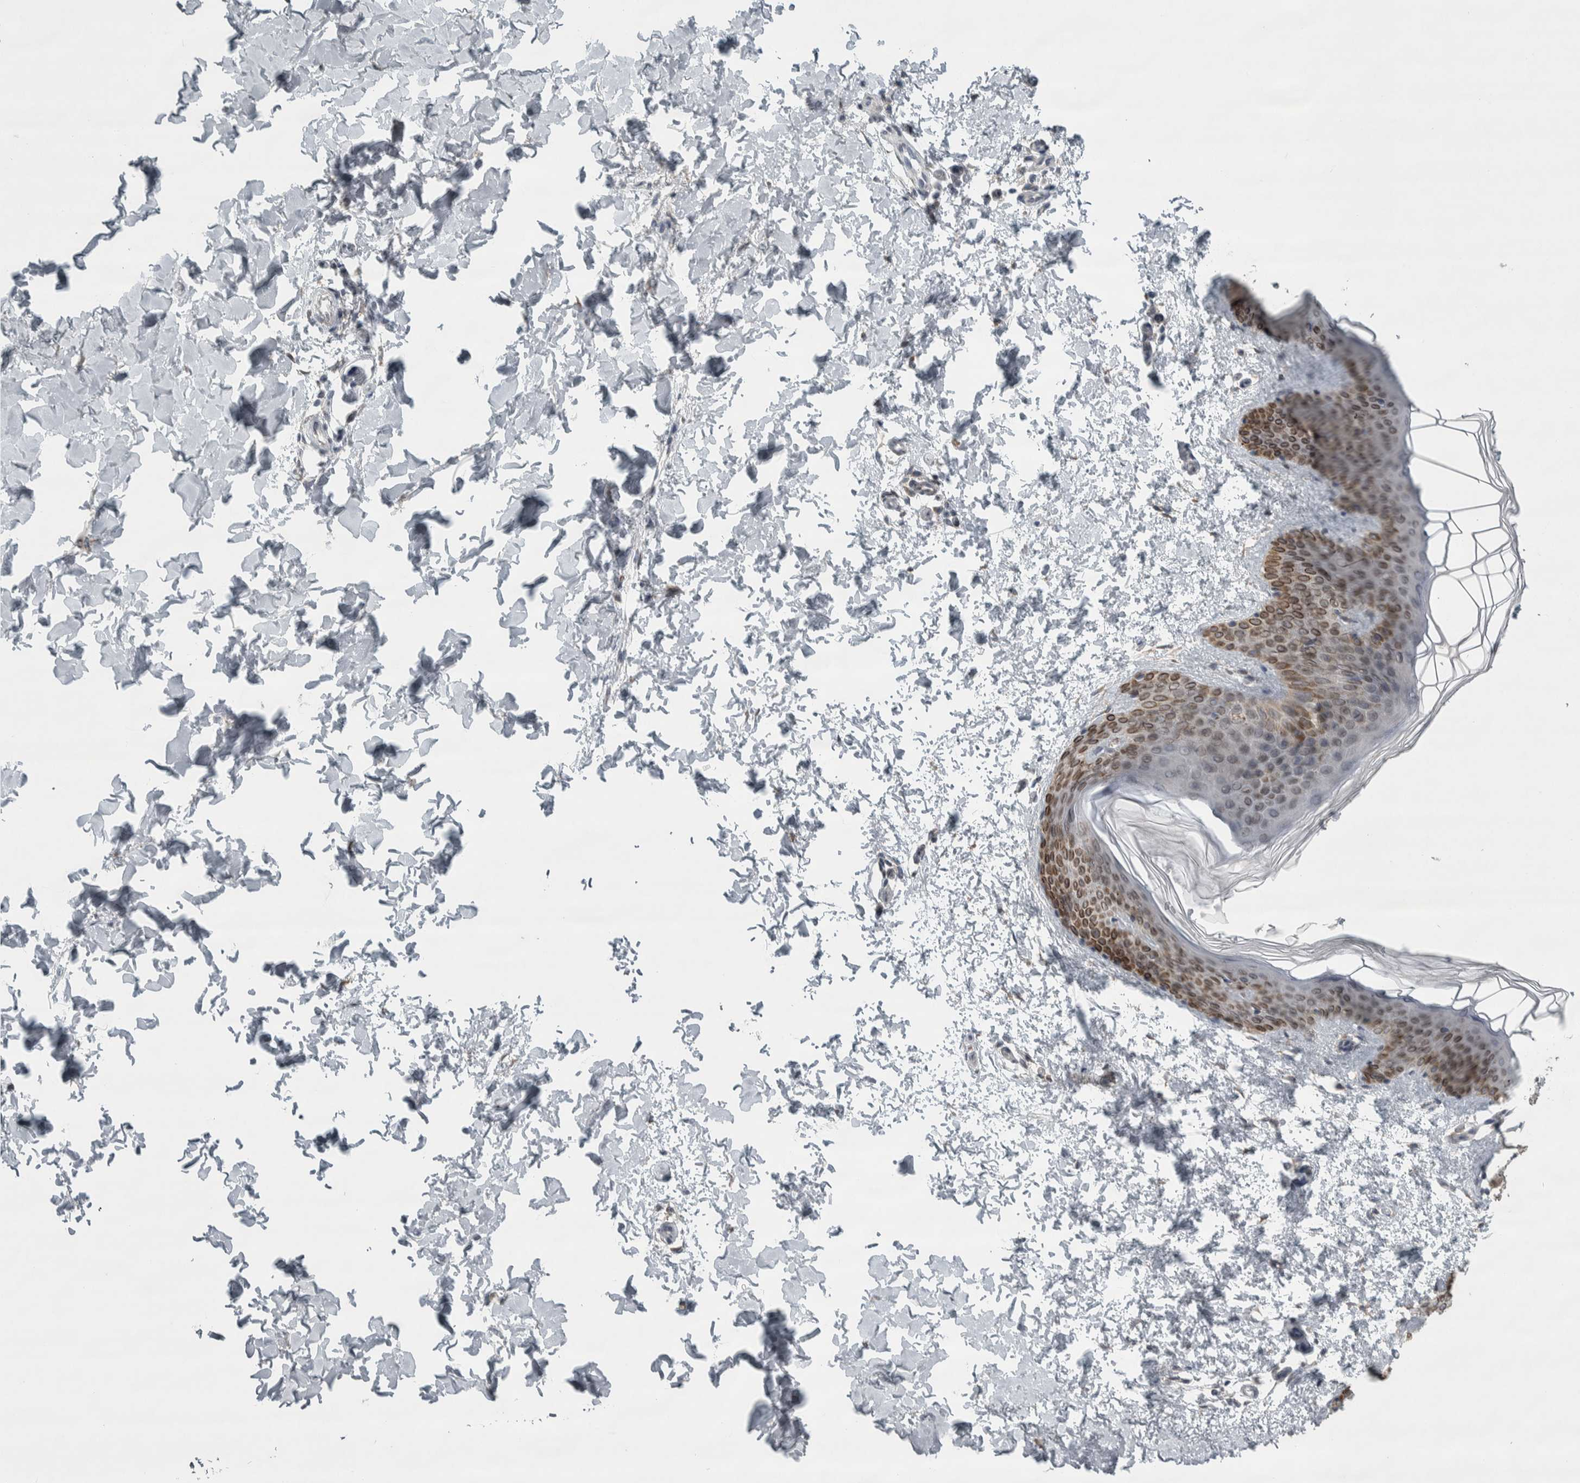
{"staining": {"intensity": "negative", "quantity": "none", "location": "none"}, "tissue": "skin", "cell_type": "Fibroblasts", "image_type": "normal", "snomed": [{"axis": "morphology", "description": "Normal tissue, NOS"}, {"axis": "morphology", "description": "Neoplasm, benign, NOS"}, {"axis": "topography", "description": "Skin"}, {"axis": "topography", "description": "Soft tissue"}], "caption": "A high-resolution image shows immunohistochemistry (IHC) staining of normal skin, which exhibits no significant staining in fibroblasts.", "gene": "SIGMAR1", "patient": {"sex": "male", "age": 26}}